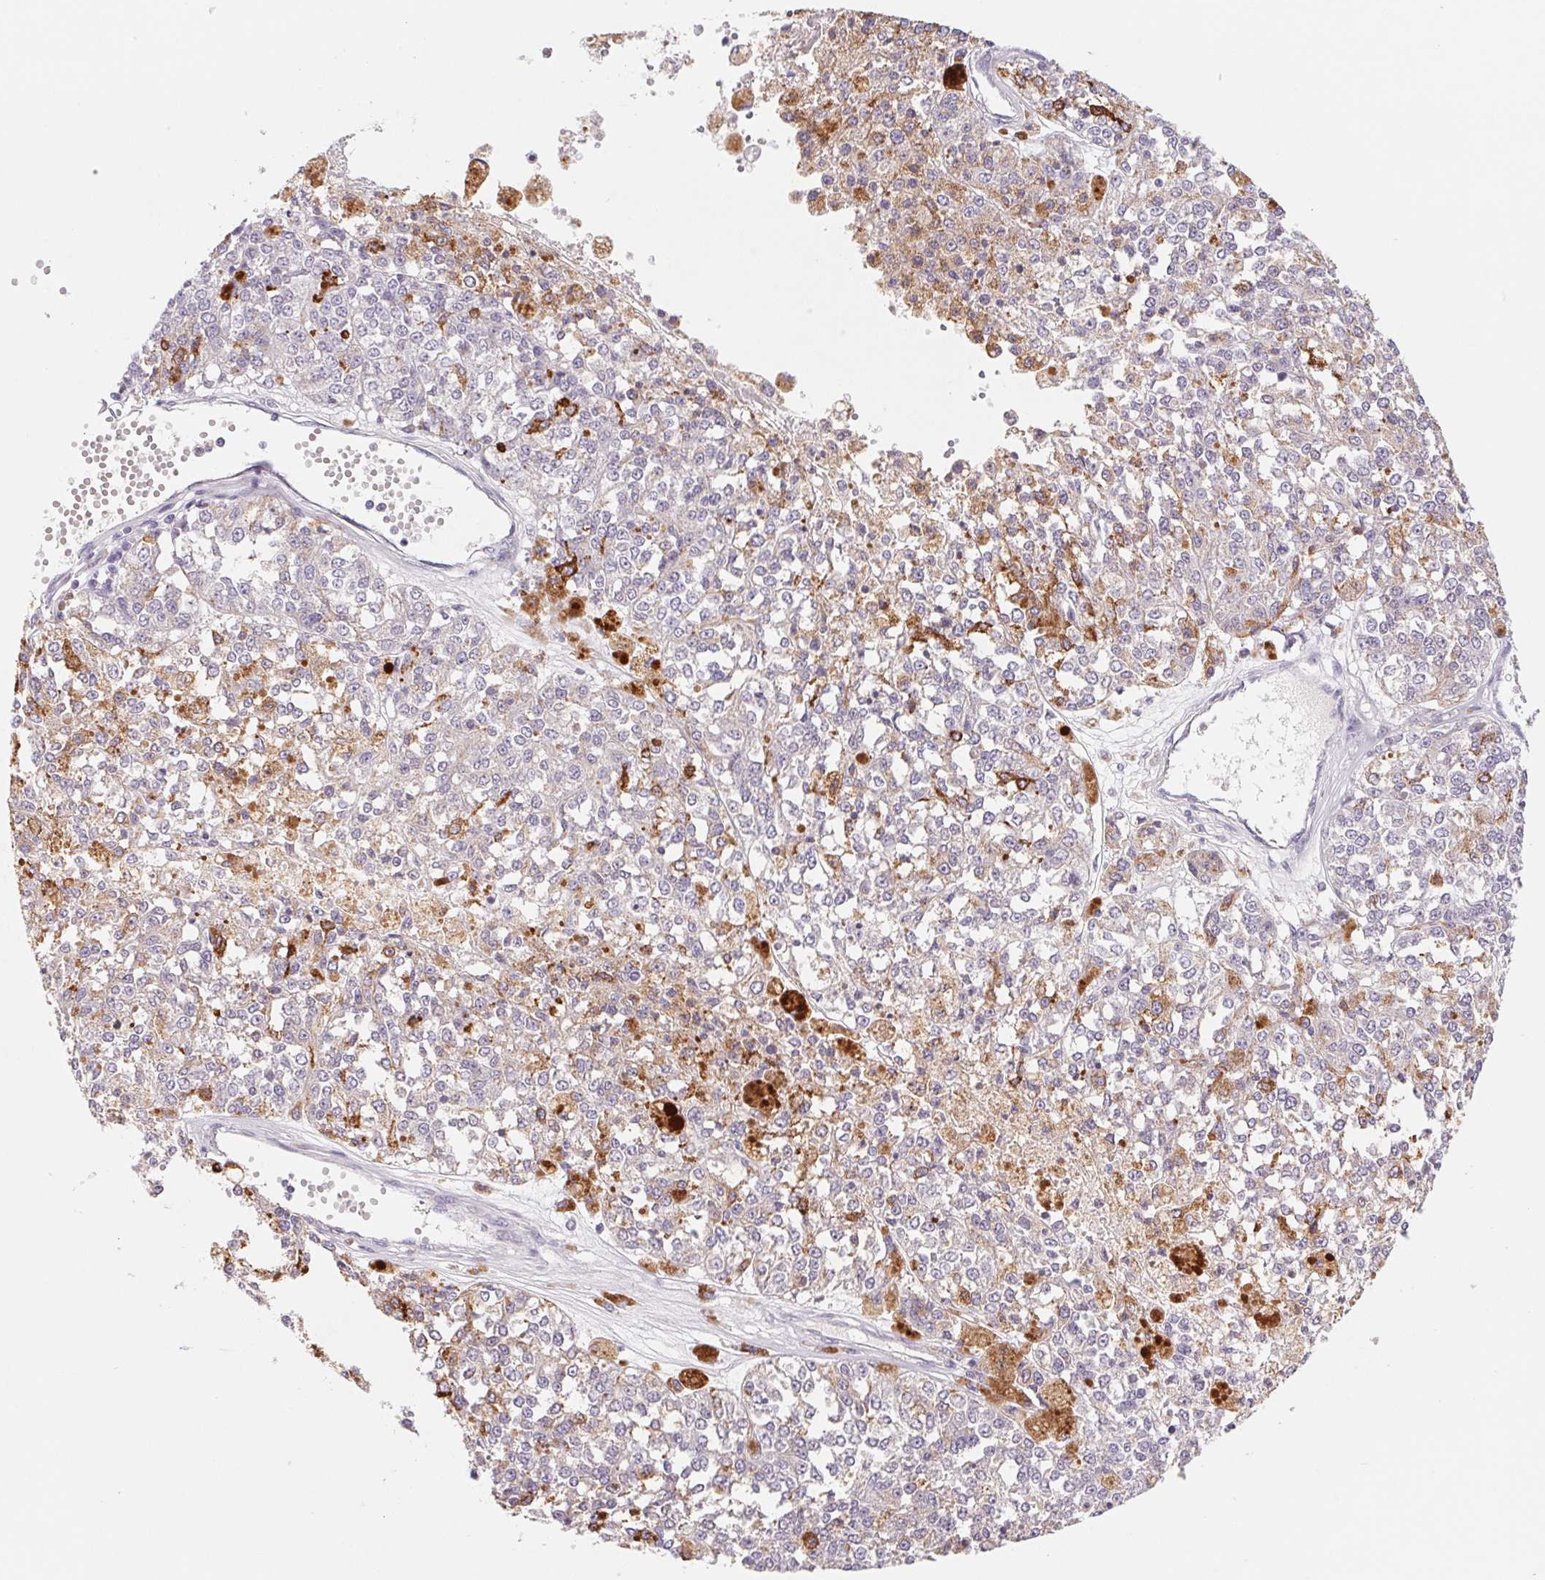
{"staining": {"intensity": "negative", "quantity": "none", "location": "none"}, "tissue": "melanoma", "cell_type": "Tumor cells", "image_type": "cancer", "snomed": [{"axis": "morphology", "description": "Malignant melanoma, Metastatic site"}, {"axis": "topography", "description": "Lymph node"}], "caption": "Tumor cells show no significant protein positivity in malignant melanoma (metastatic site).", "gene": "PNMA8B", "patient": {"sex": "female", "age": 64}}